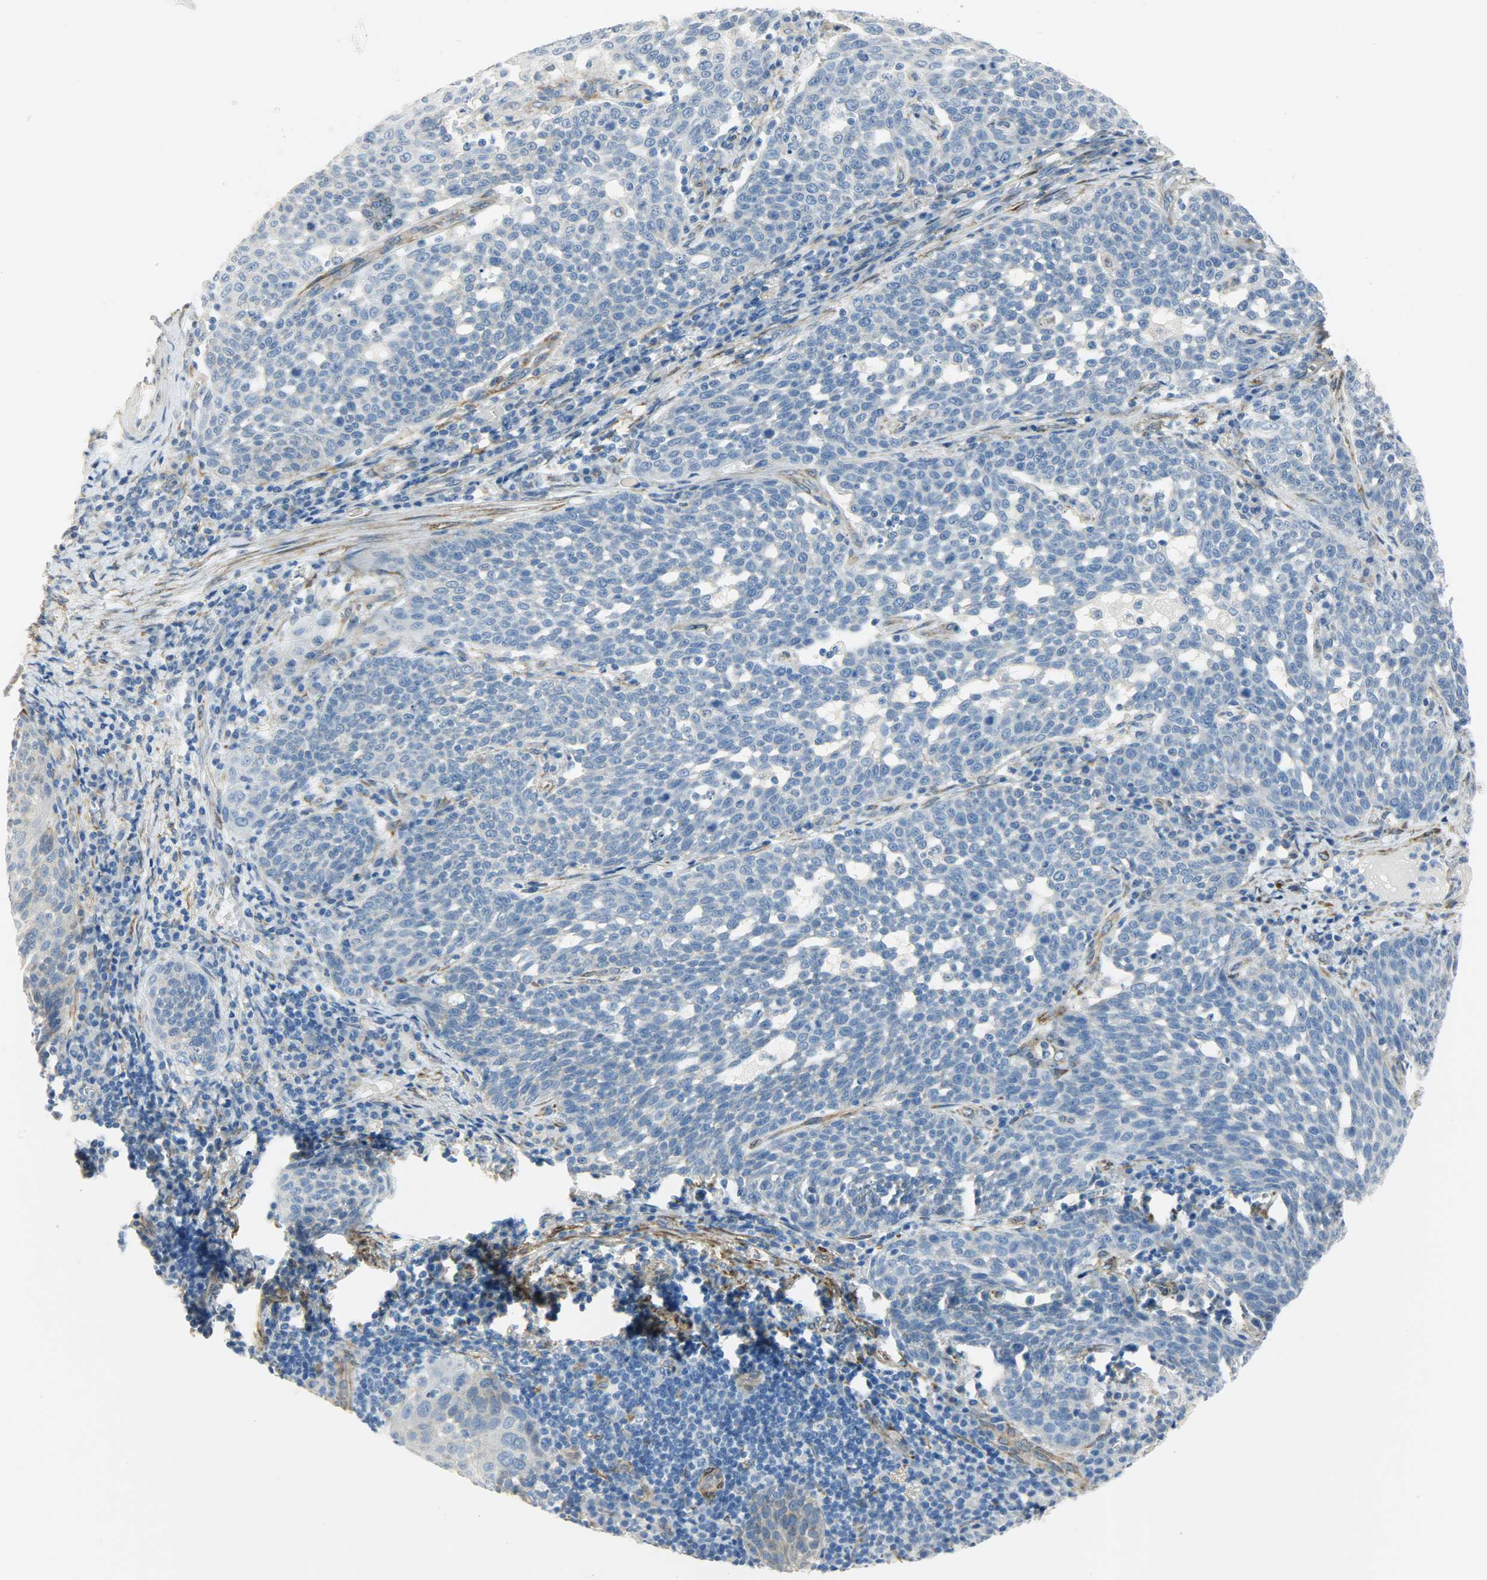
{"staining": {"intensity": "negative", "quantity": "none", "location": "none"}, "tissue": "cervical cancer", "cell_type": "Tumor cells", "image_type": "cancer", "snomed": [{"axis": "morphology", "description": "Squamous cell carcinoma, NOS"}, {"axis": "topography", "description": "Cervix"}], "caption": "IHC photomicrograph of neoplastic tissue: squamous cell carcinoma (cervical) stained with DAB demonstrates no significant protein positivity in tumor cells.", "gene": "PKD2", "patient": {"sex": "female", "age": 34}}